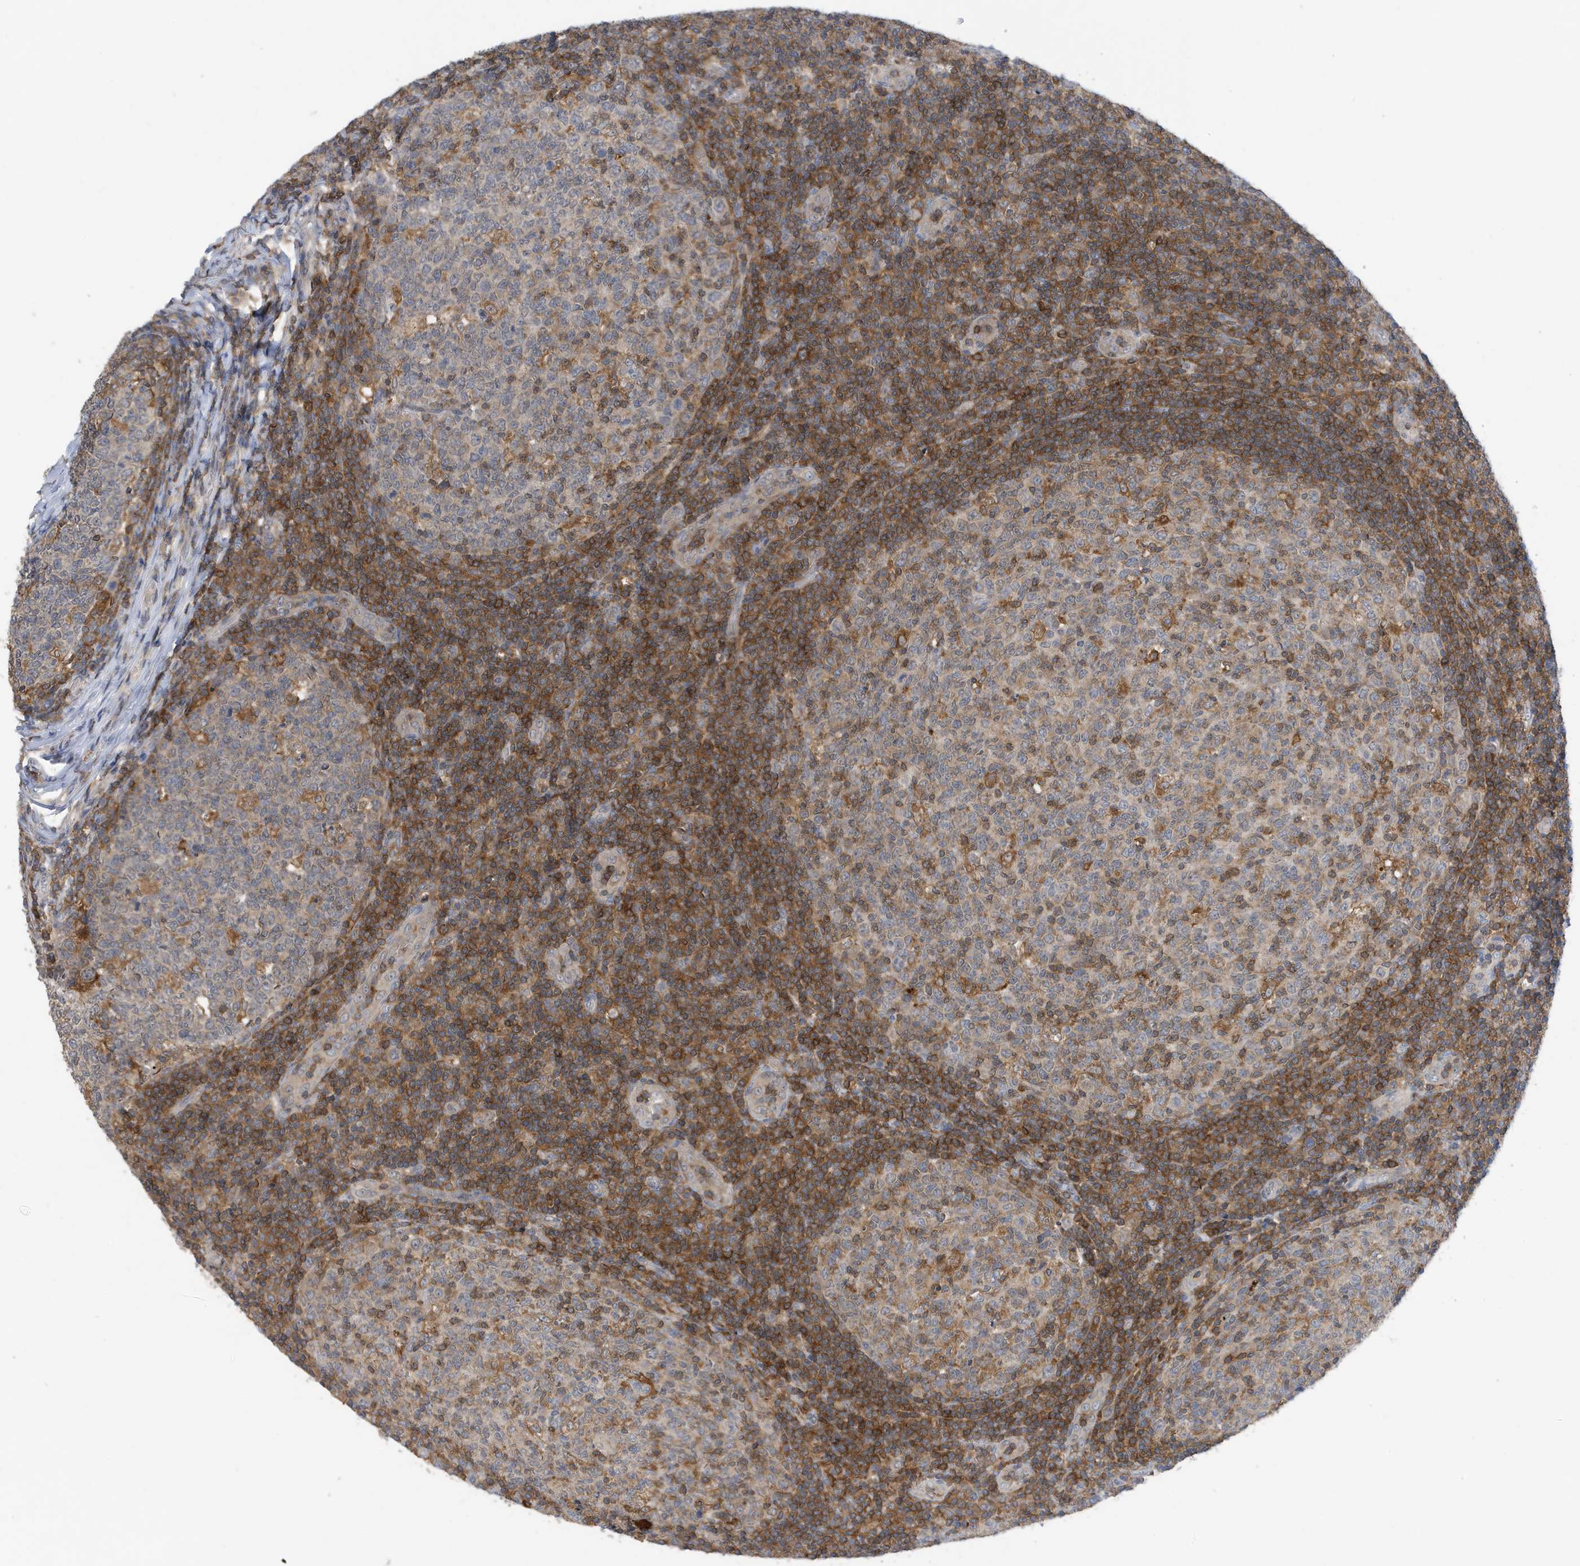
{"staining": {"intensity": "moderate", "quantity": "<25%", "location": "cytoplasmic/membranous"}, "tissue": "tonsil", "cell_type": "Germinal center cells", "image_type": "normal", "snomed": [{"axis": "morphology", "description": "Normal tissue, NOS"}, {"axis": "topography", "description": "Tonsil"}], "caption": "Germinal center cells show low levels of moderate cytoplasmic/membranous staining in about <25% of cells in normal human tonsil.", "gene": "NSUN3", "patient": {"sex": "female", "age": 19}}